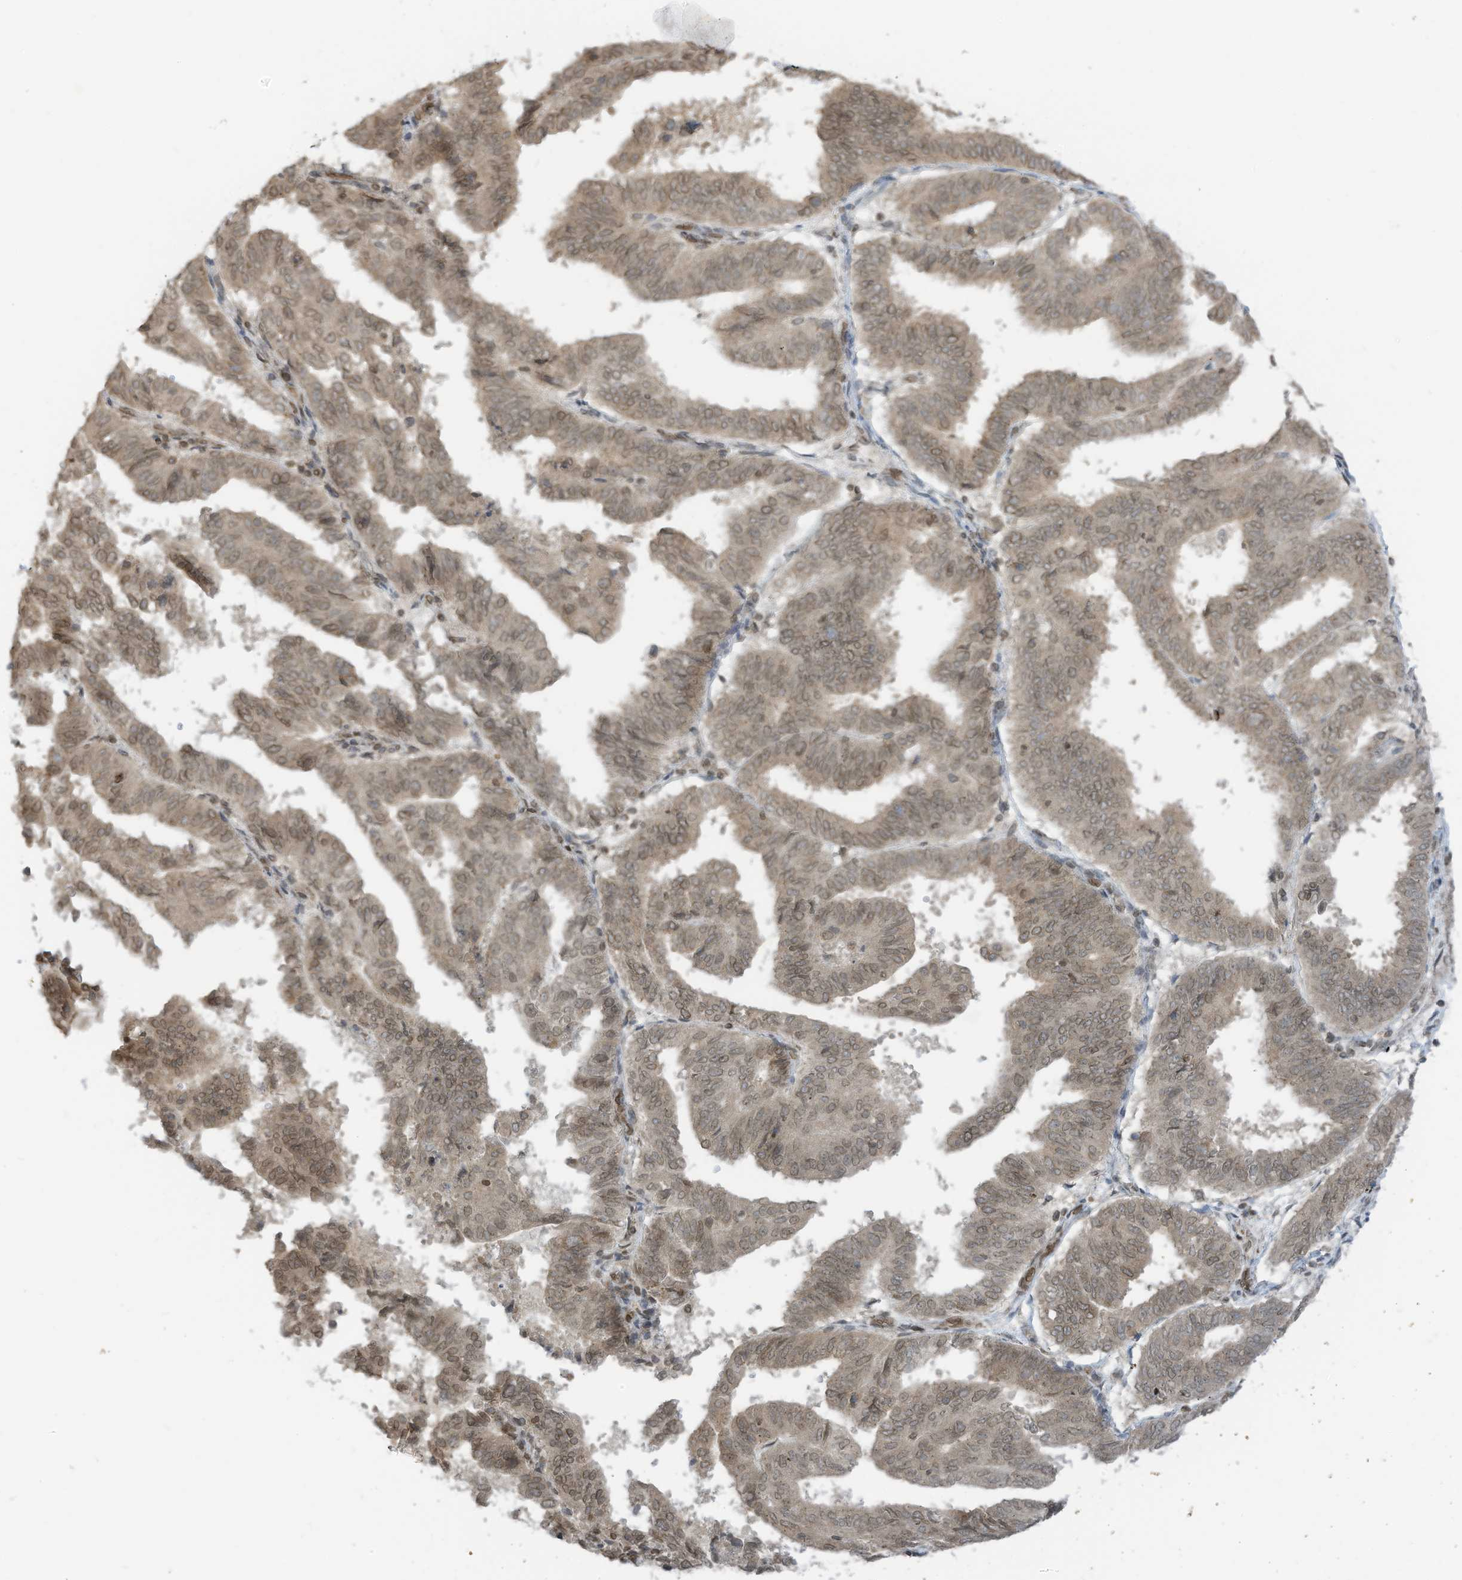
{"staining": {"intensity": "weak", "quantity": ">75%", "location": "nuclear"}, "tissue": "endometrial cancer", "cell_type": "Tumor cells", "image_type": "cancer", "snomed": [{"axis": "morphology", "description": "Adenocarcinoma, NOS"}, {"axis": "topography", "description": "Uterus"}], "caption": "Protein expression analysis of human adenocarcinoma (endometrial) reveals weak nuclear positivity in approximately >75% of tumor cells.", "gene": "RABL3", "patient": {"sex": "female", "age": 77}}